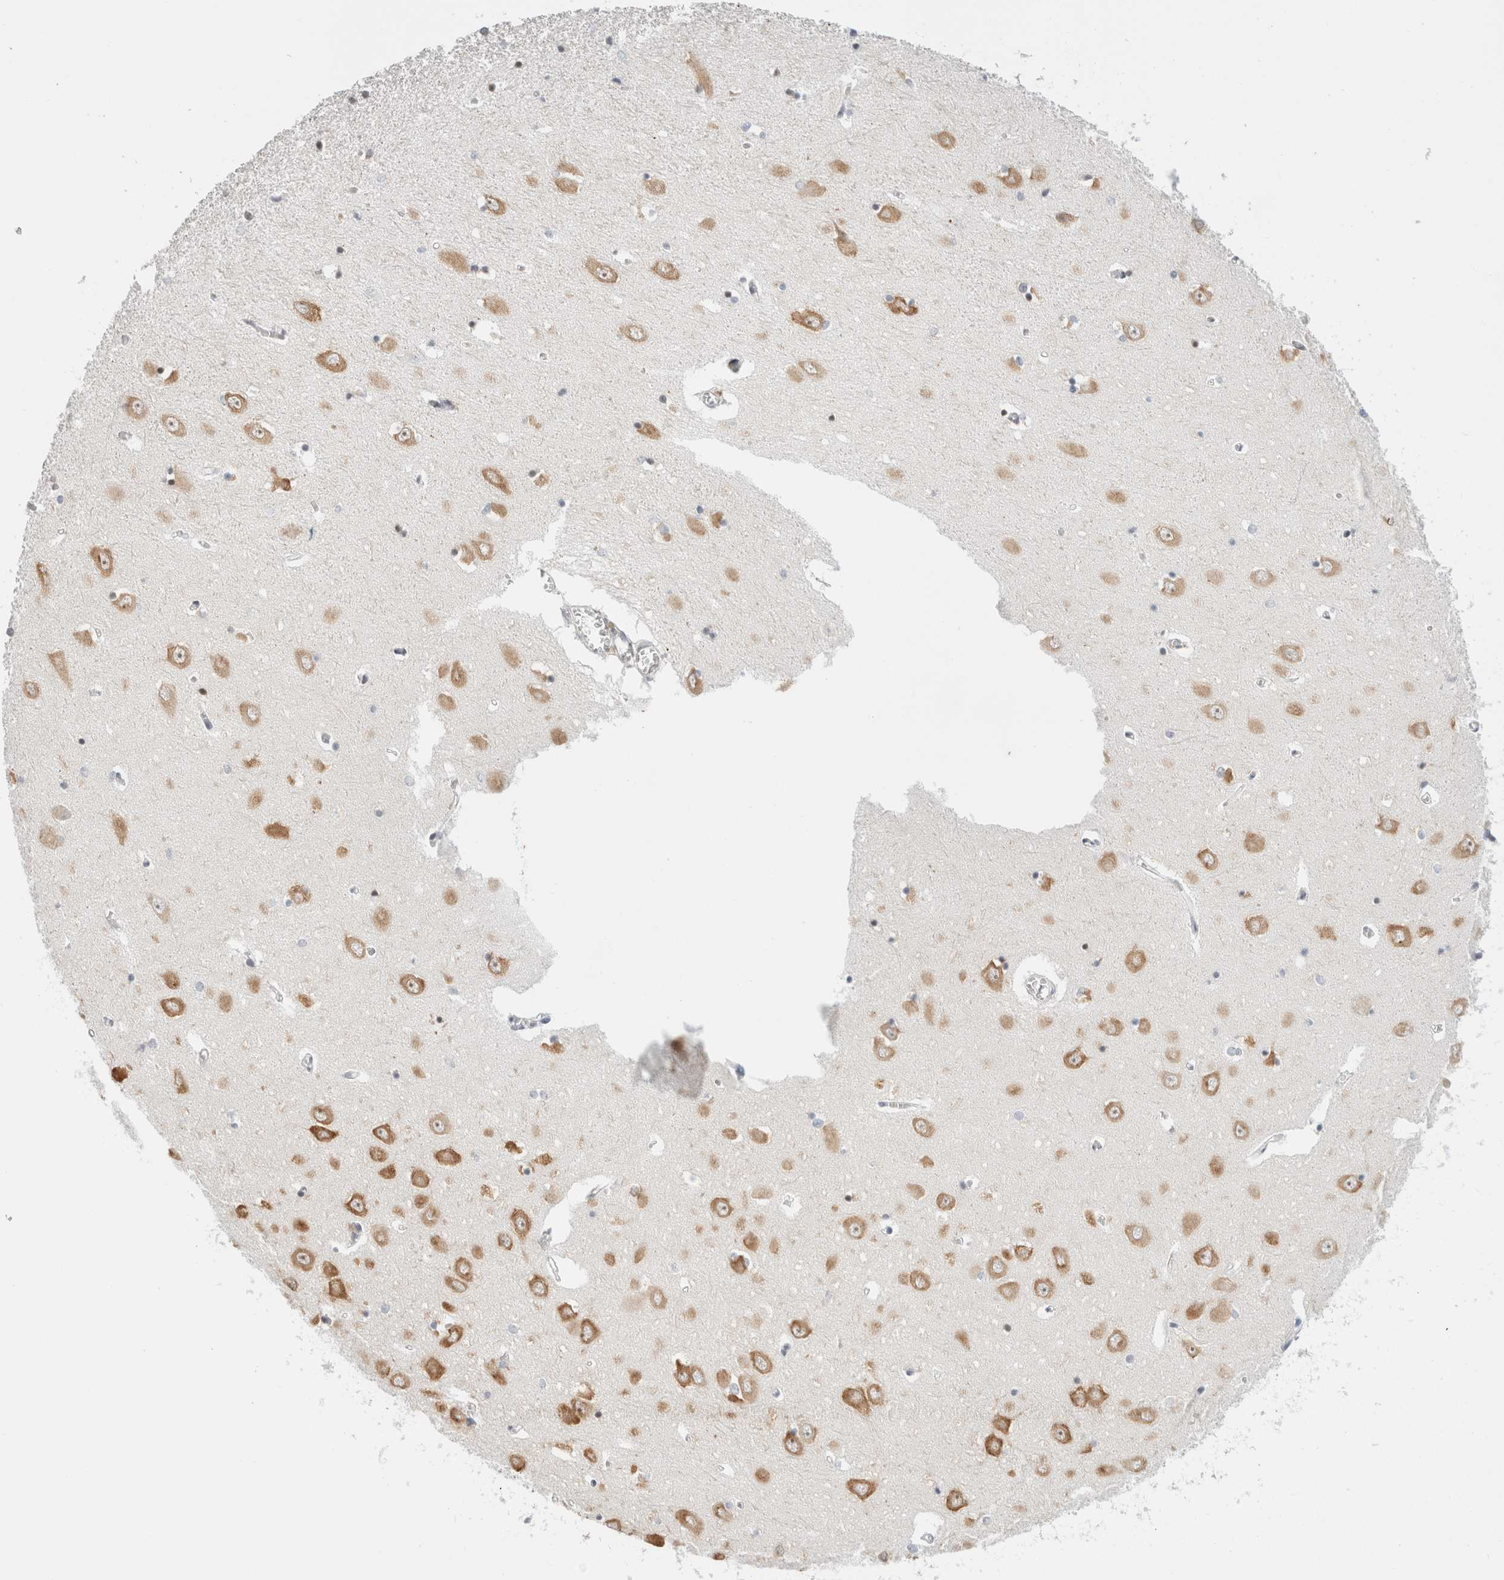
{"staining": {"intensity": "weak", "quantity": "<25%", "location": "cytoplasmic/membranous"}, "tissue": "hippocampus", "cell_type": "Glial cells", "image_type": "normal", "snomed": [{"axis": "morphology", "description": "Normal tissue, NOS"}, {"axis": "topography", "description": "Hippocampus"}], "caption": "A histopathology image of hippocampus stained for a protein reveals no brown staining in glial cells. Brightfield microscopy of immunohistochemistry (IHC) stained with DAB (3,3'-diaminobenzidine) (brown) and hematoxylin (blue), captured at high magnification.", "gene": "SPRTN", "patient": {"sex": "male", "age": 70}}